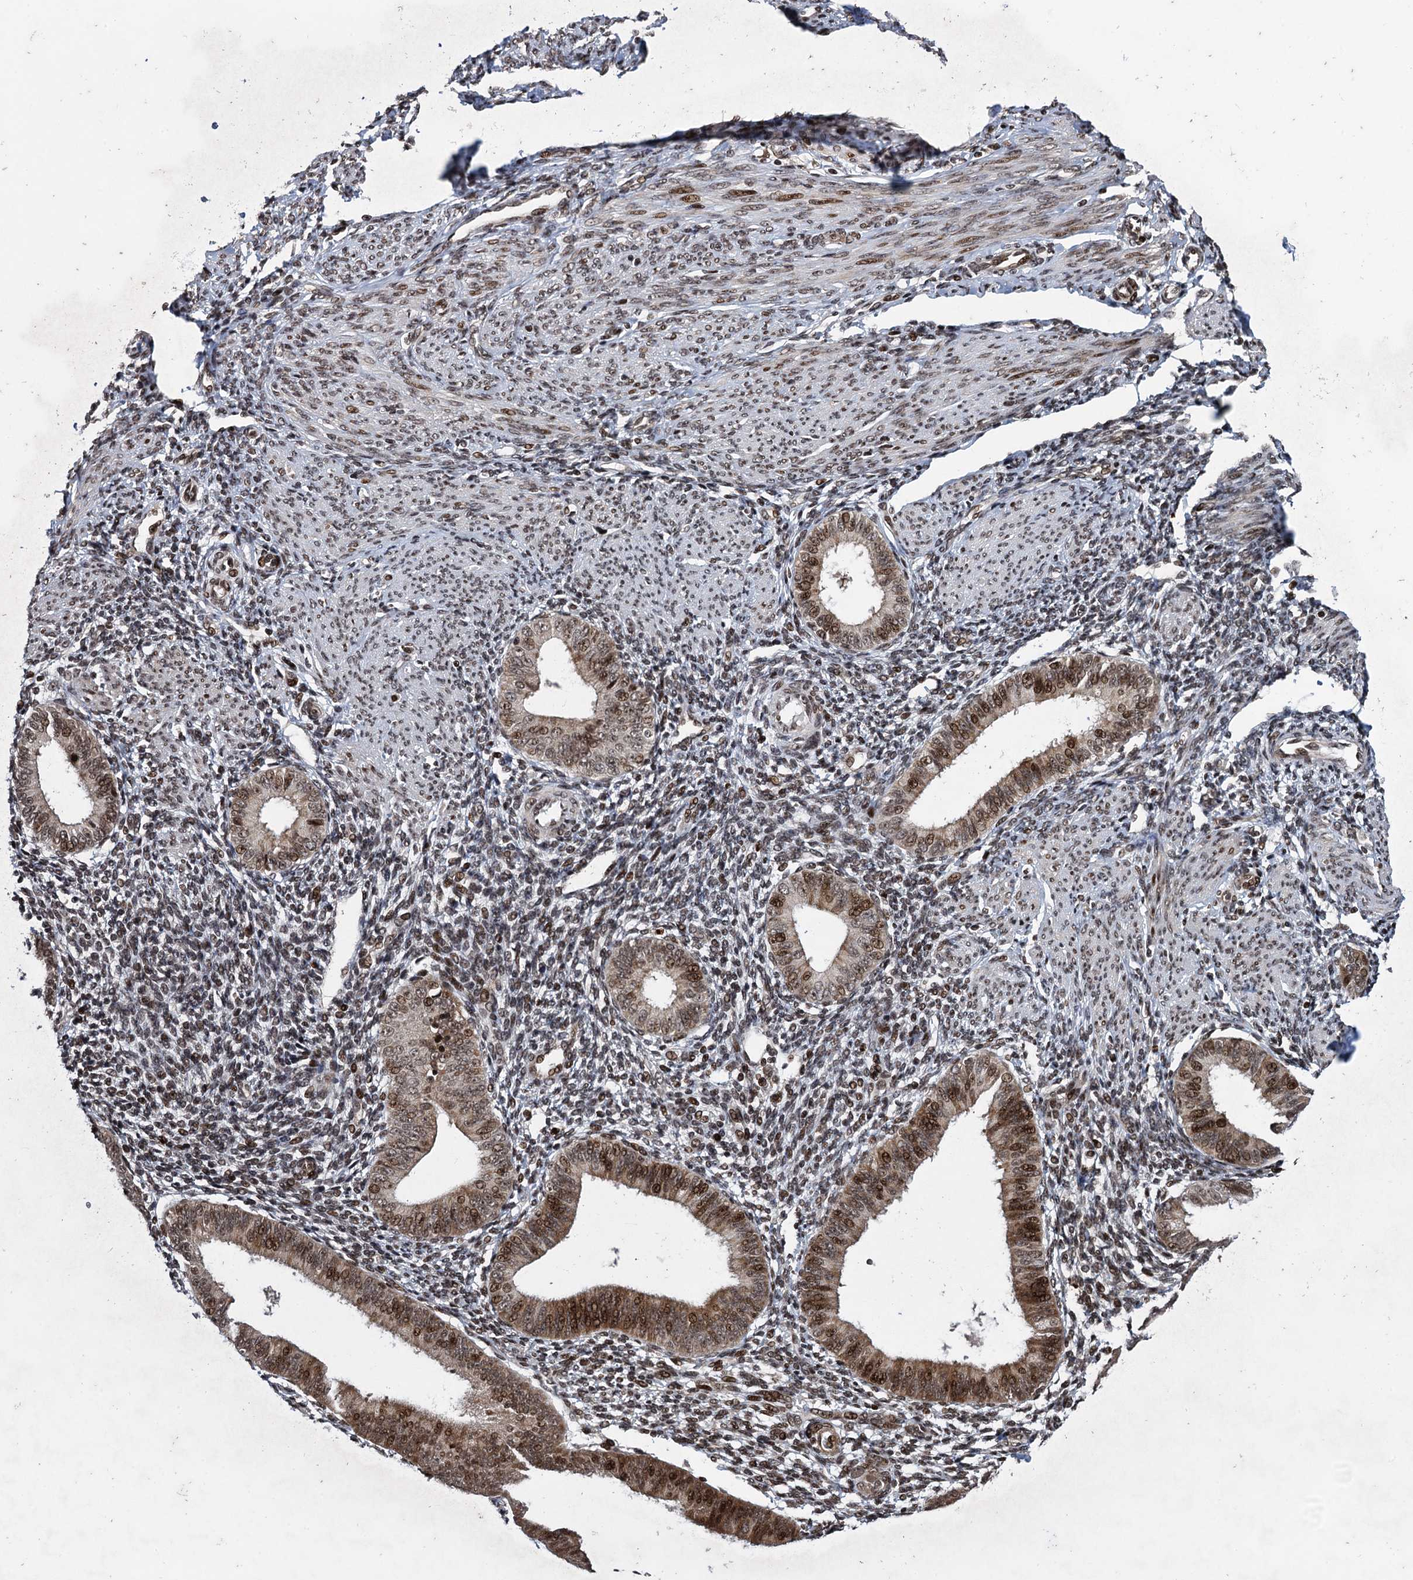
{"staining": {"intensity": "moderate", "quantity": "25%-75%", "location": "cytoplasmic/membranous,nuclear"}, "tissue": "endometrium", "cell_type": "Cells in endometrial stroma", "image_type": "normal", "snomed": [{"axis": "morphology", "description": "Normal tissue, NOS"}, {"axis": "topography", "description": "Uterus"}, {"axis": "topography", "description": "Endometrium"}], "caption": "An immunohistochemistry photomicrograph of unremarkable tissue is shown. Protein staining in brown labels moderate cytoplasmic/membranous,nuclear positivity in endometrium within cells in endometrial stroma.", "gene": "ZNF169", "patient": {"sex": "female", "age": 48}}